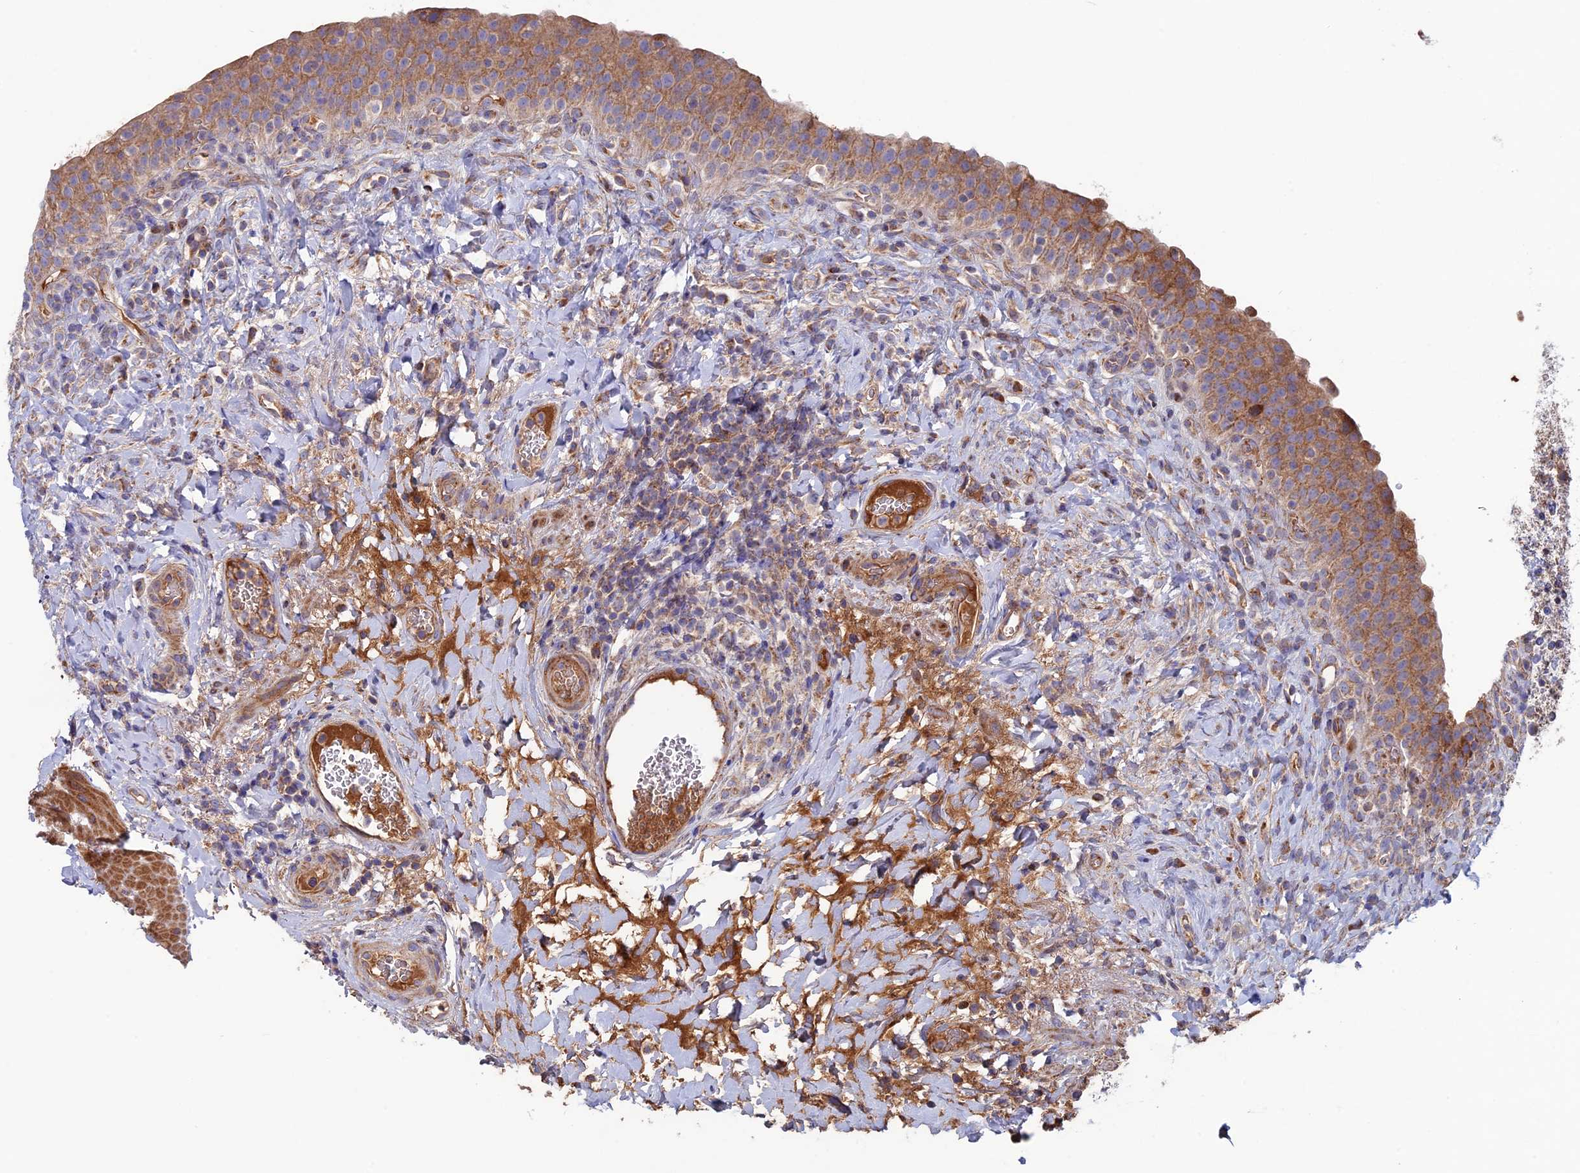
{"staining": {"intensity": "moderate", "quantity": "25%-75%", "location": "cytoplasmic/membranous"}, "tissue": "urinary bladder", "cell_type": "Urothelial cells", "image_type": "normal", "snomed": [{"axis": "morphology", "description": "Normal tissue, NOS"}, {"axis": "morphology", "description": "Inflammation, NOS"}, {"axis": "topography", "description": "Urinary bladder"}], "caption": "IHC histopathology image of benign human urinary bladder stained for a protein (brown), which displays medium levels of moderate cytoplasmic/membranous expression in about 25%-75% of urothelial cells.", "gene": "SLC15A5", "patient": {"sex": "male", "age": 64}}